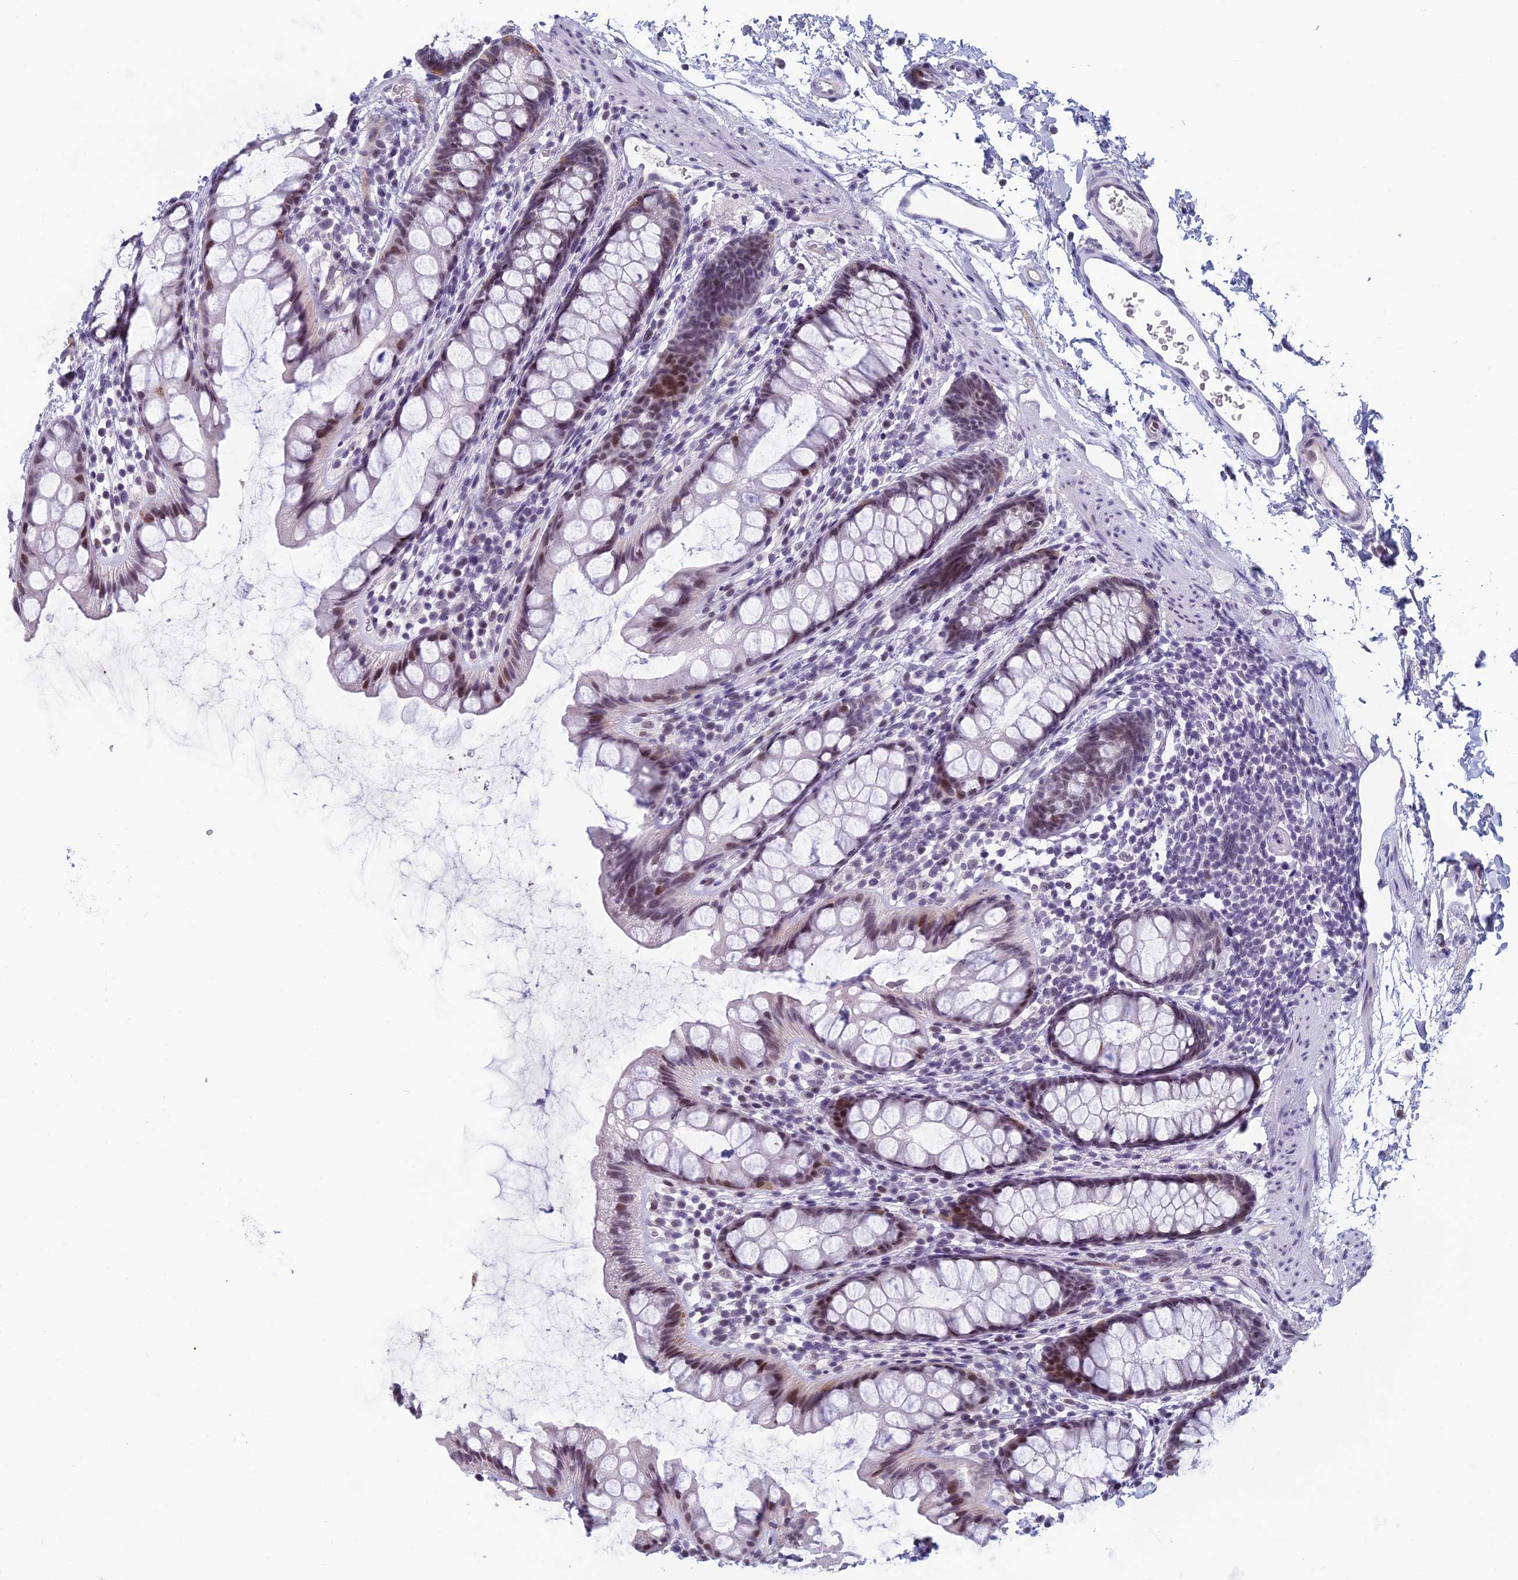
{"staining": {"intensity": "moderate", "quantity": "25%-75%", "location": "nuclear"}, "tissue": "rectum", "cell_type": "Glandular cells", "image_type": "normal", "snomed": [{"axis": "morphology", "description": "Normal tissue, NOS"}, {"axis": "topography", "description": "Rectum"}], "caption": "A high-resolution image shows IHC staining of benign rectum, which demonstrates moderate nuclear expression in approximately 25%-75% of glandular cells. The staining was performed using DAB (3,3'-diaminobenzidine) to visualize the protein expression in brown, while the nuclei were stained in blue with hematoxylin (Magnification: 20x).", "gene": "RGS17", "patient": {"sex": "female", "age": 65}}